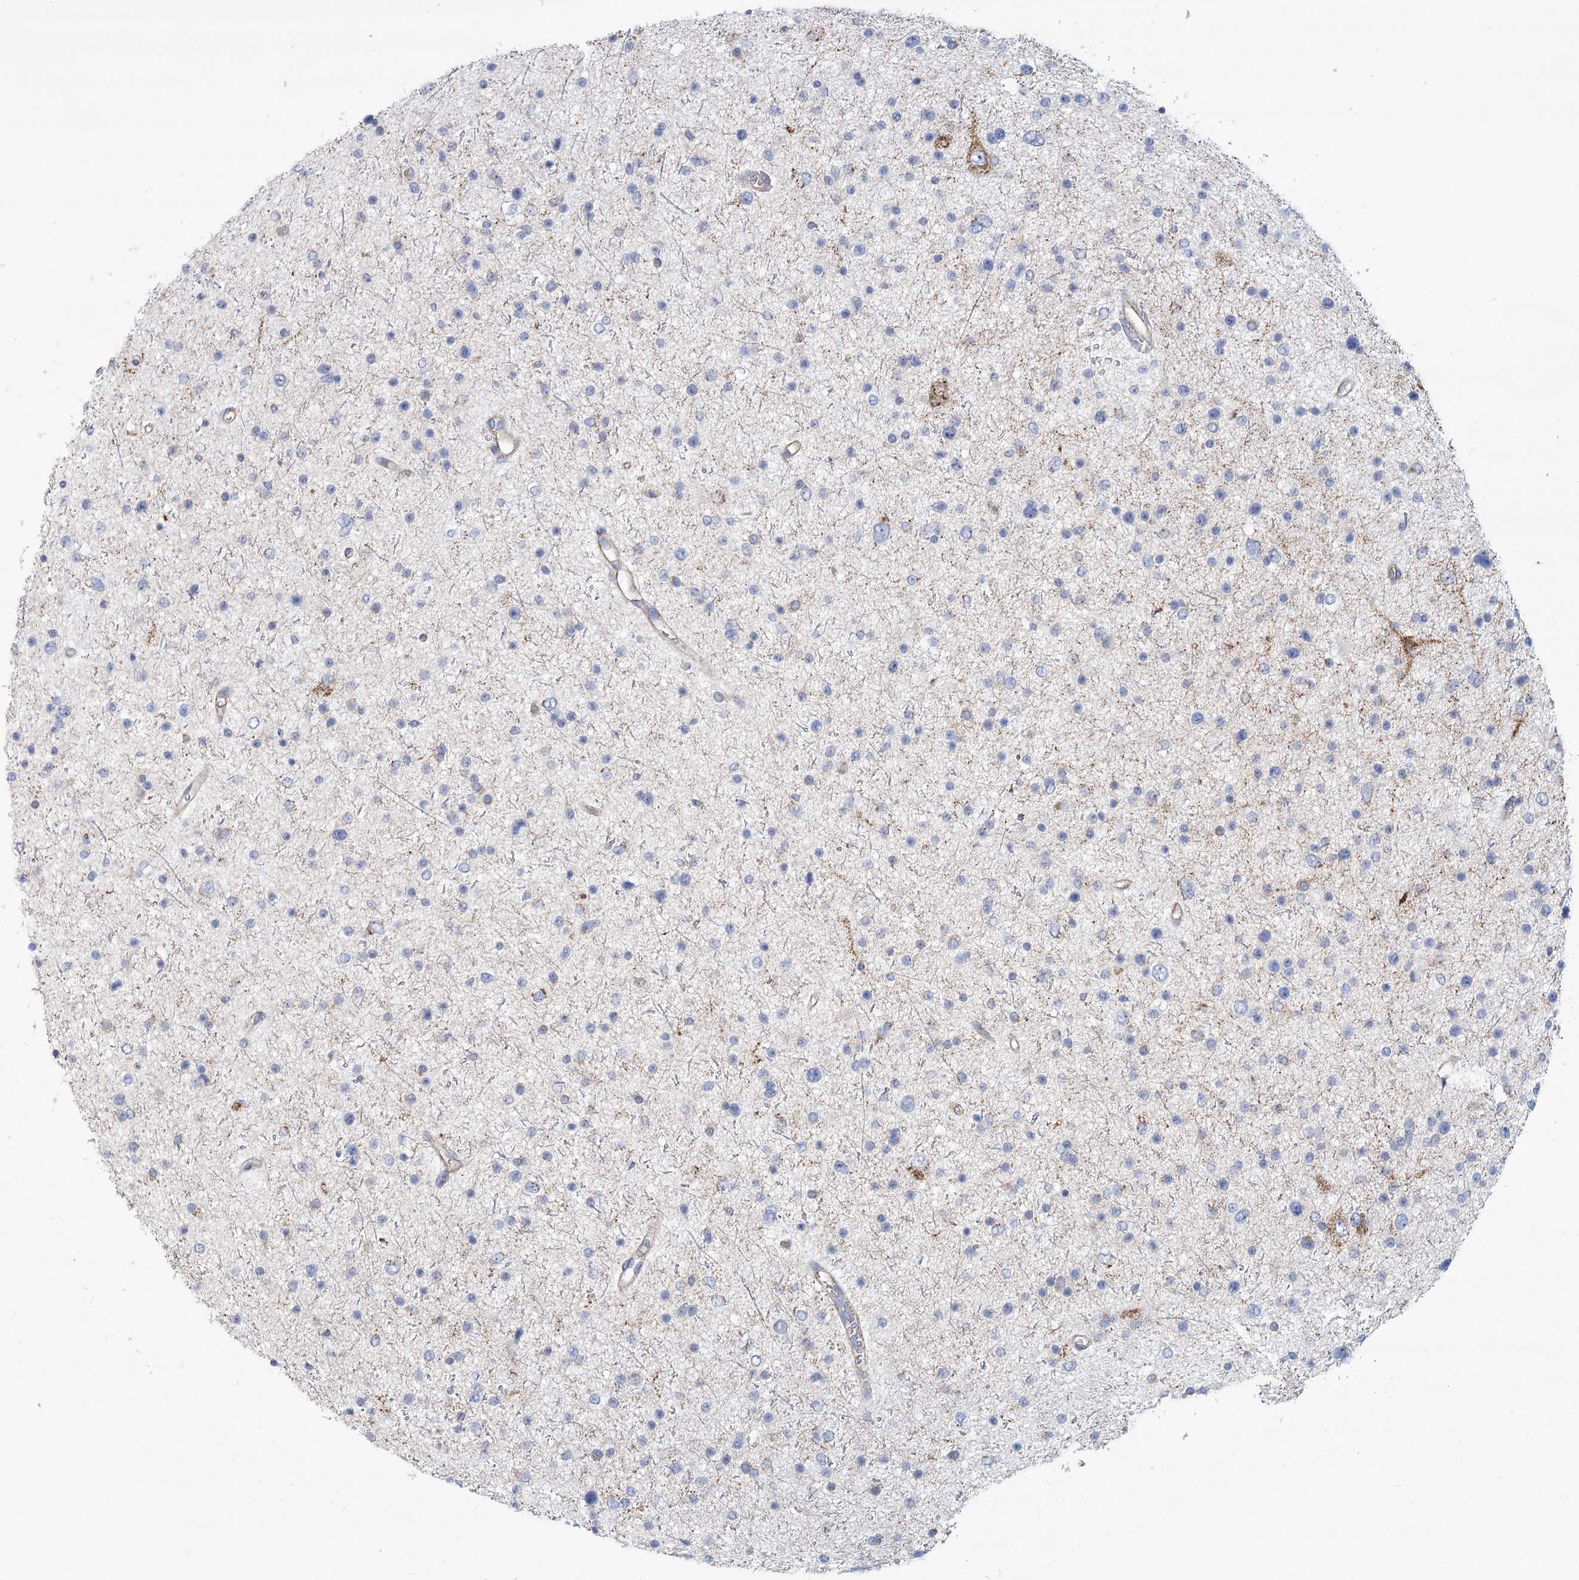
{"staining": {"intensity": "negative", "quantity": "none", "location": "none"}, "tissue": "glioma", "cell_type": "Tumor cells", "image_type": "cancer", "snomed": [{"axis": "morphology", "description": "Glioma, malignant, Low grade"}, {"axis": "topography", "description": "Brain"}], "caption": "A high-resolution photomicrograph shows immunohistochemistry (IHC) staining of glioma, which shows no significant staining in tumor cells.", "gene": "SNX7", "patient": {"sex": "female", "age": 37}}